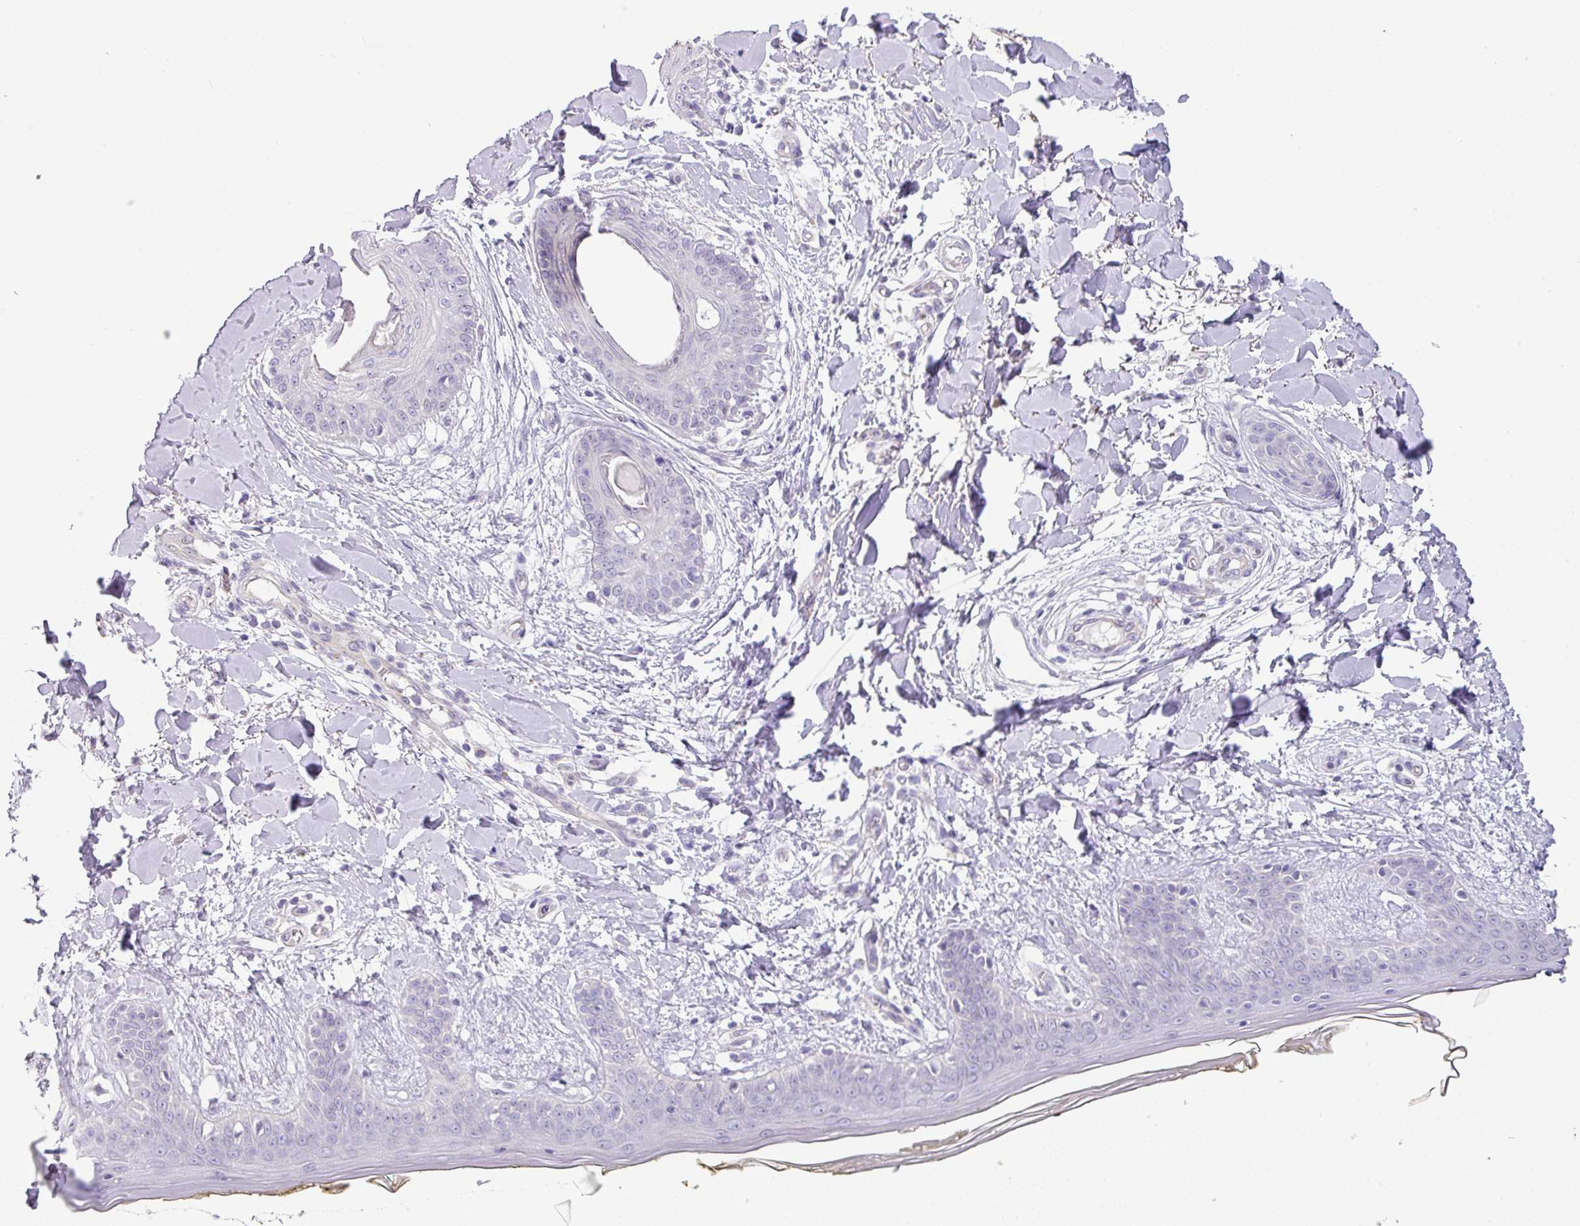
{"staining": {"intensity": "negative", "quantity": "none", "location": "none"}, "tissue": "skin", "cell_type": "Fibroblasts", "image_type": "normal", "snomed": [{"axis": "morphology", "description": "Normal tissue, NOS"}, {"axis": "topography", "description": "Skin"}], "caption": "Immunohistochemistry (IHC) of benign skin demonstrates no positivity in fibroblasts.", "gene": "GCG", "patient": {"sex": "female", "age": 34}}